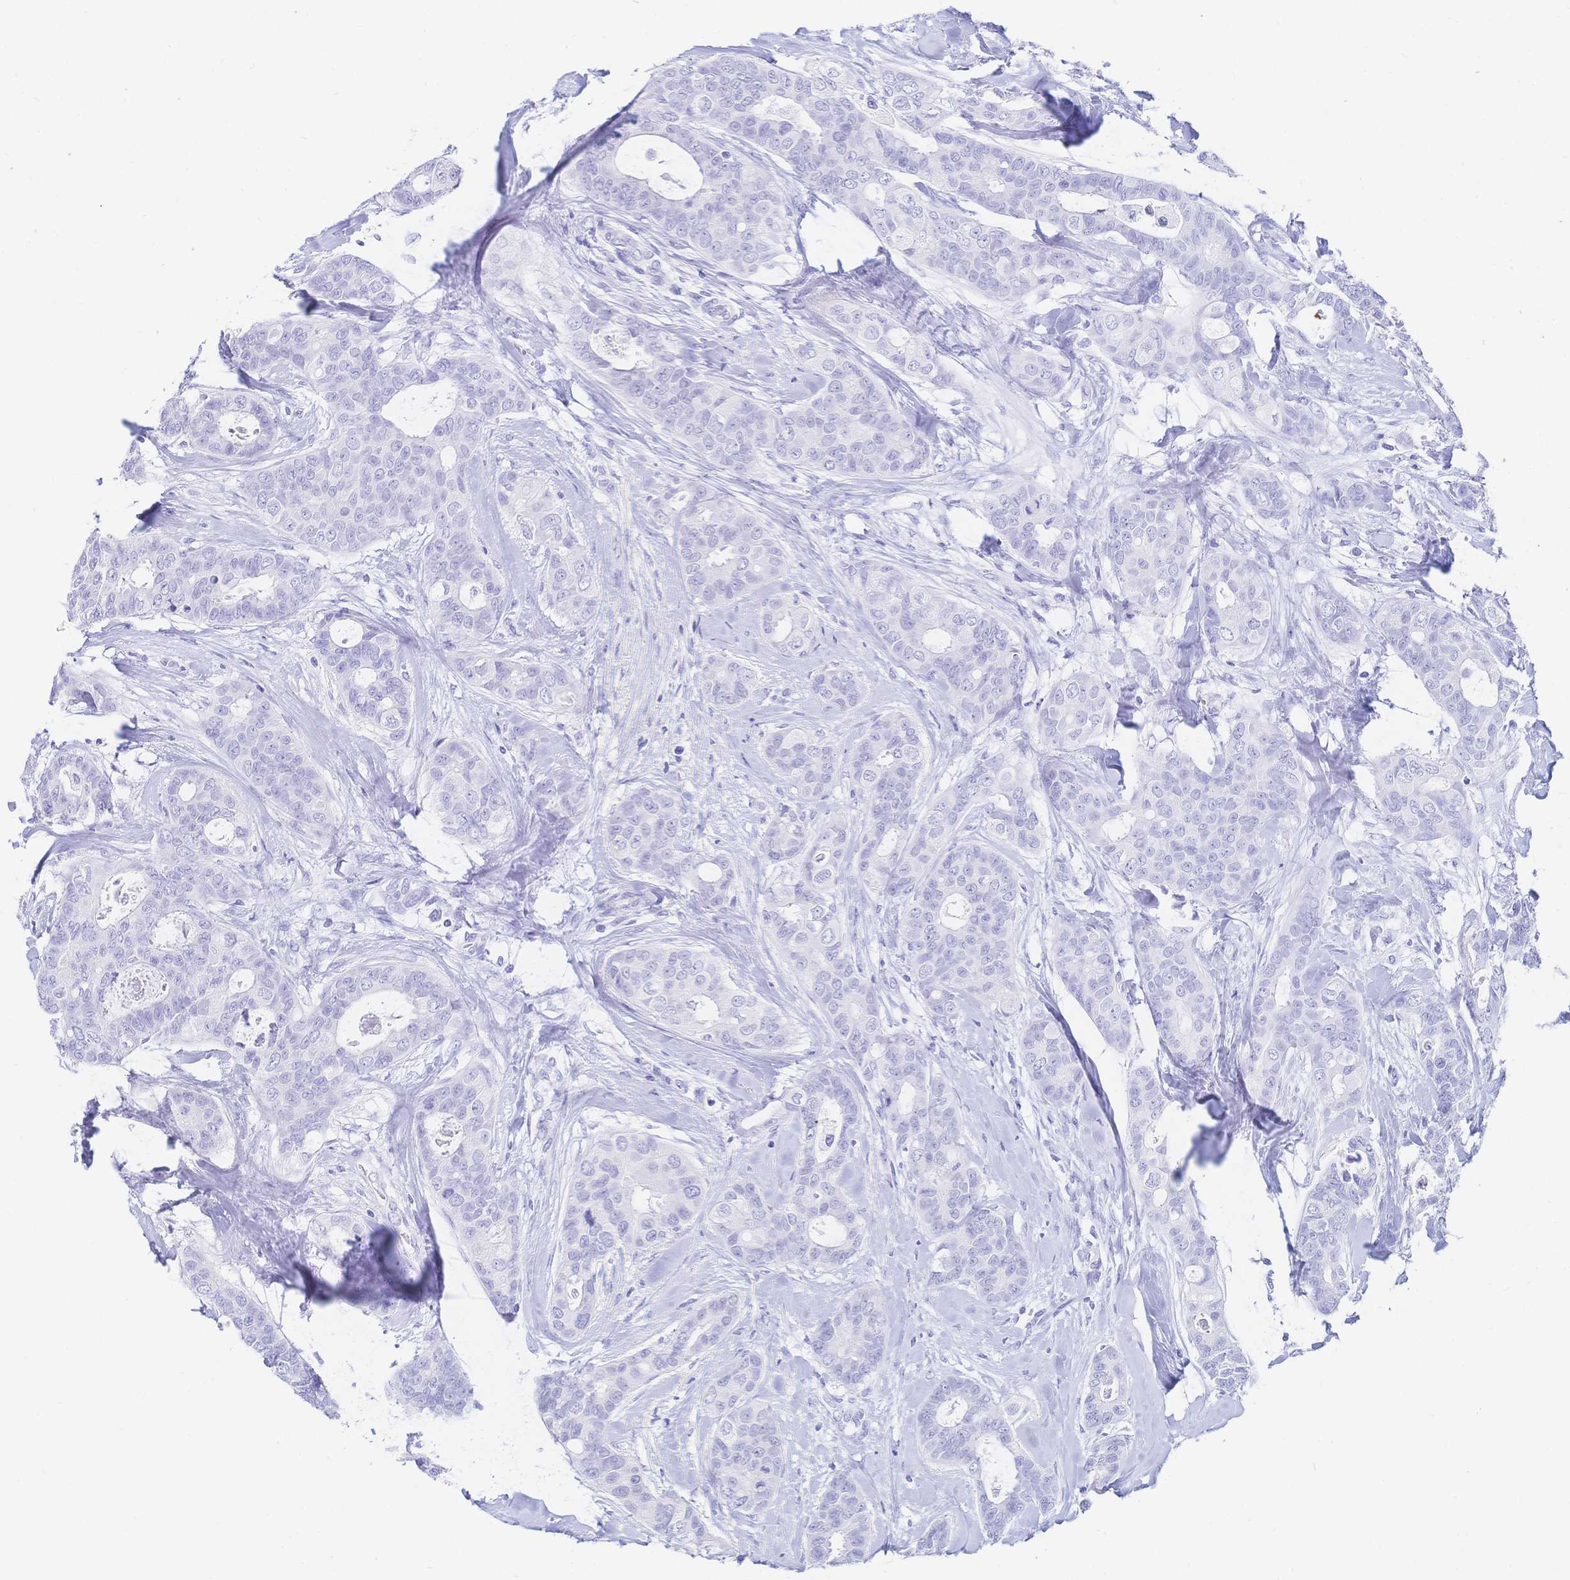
{"staining": {"intensity": "negative", "quantity": "none", "location": "none"}, "tissue": "breast cancer", "cell_type": "Tumor cells", "image_type": "cancer", "snomed": [{"axis": "morphology", "description": "Duct carcinoma"}, {"axis": "topography", "description": "Breast"}], "caption": "The image reveals no significant positivity in tumor cells of breast cancer (intraductal carcinoma).", "gene": "MEP1B", "patient": {"sex": "female", "age": 45}}